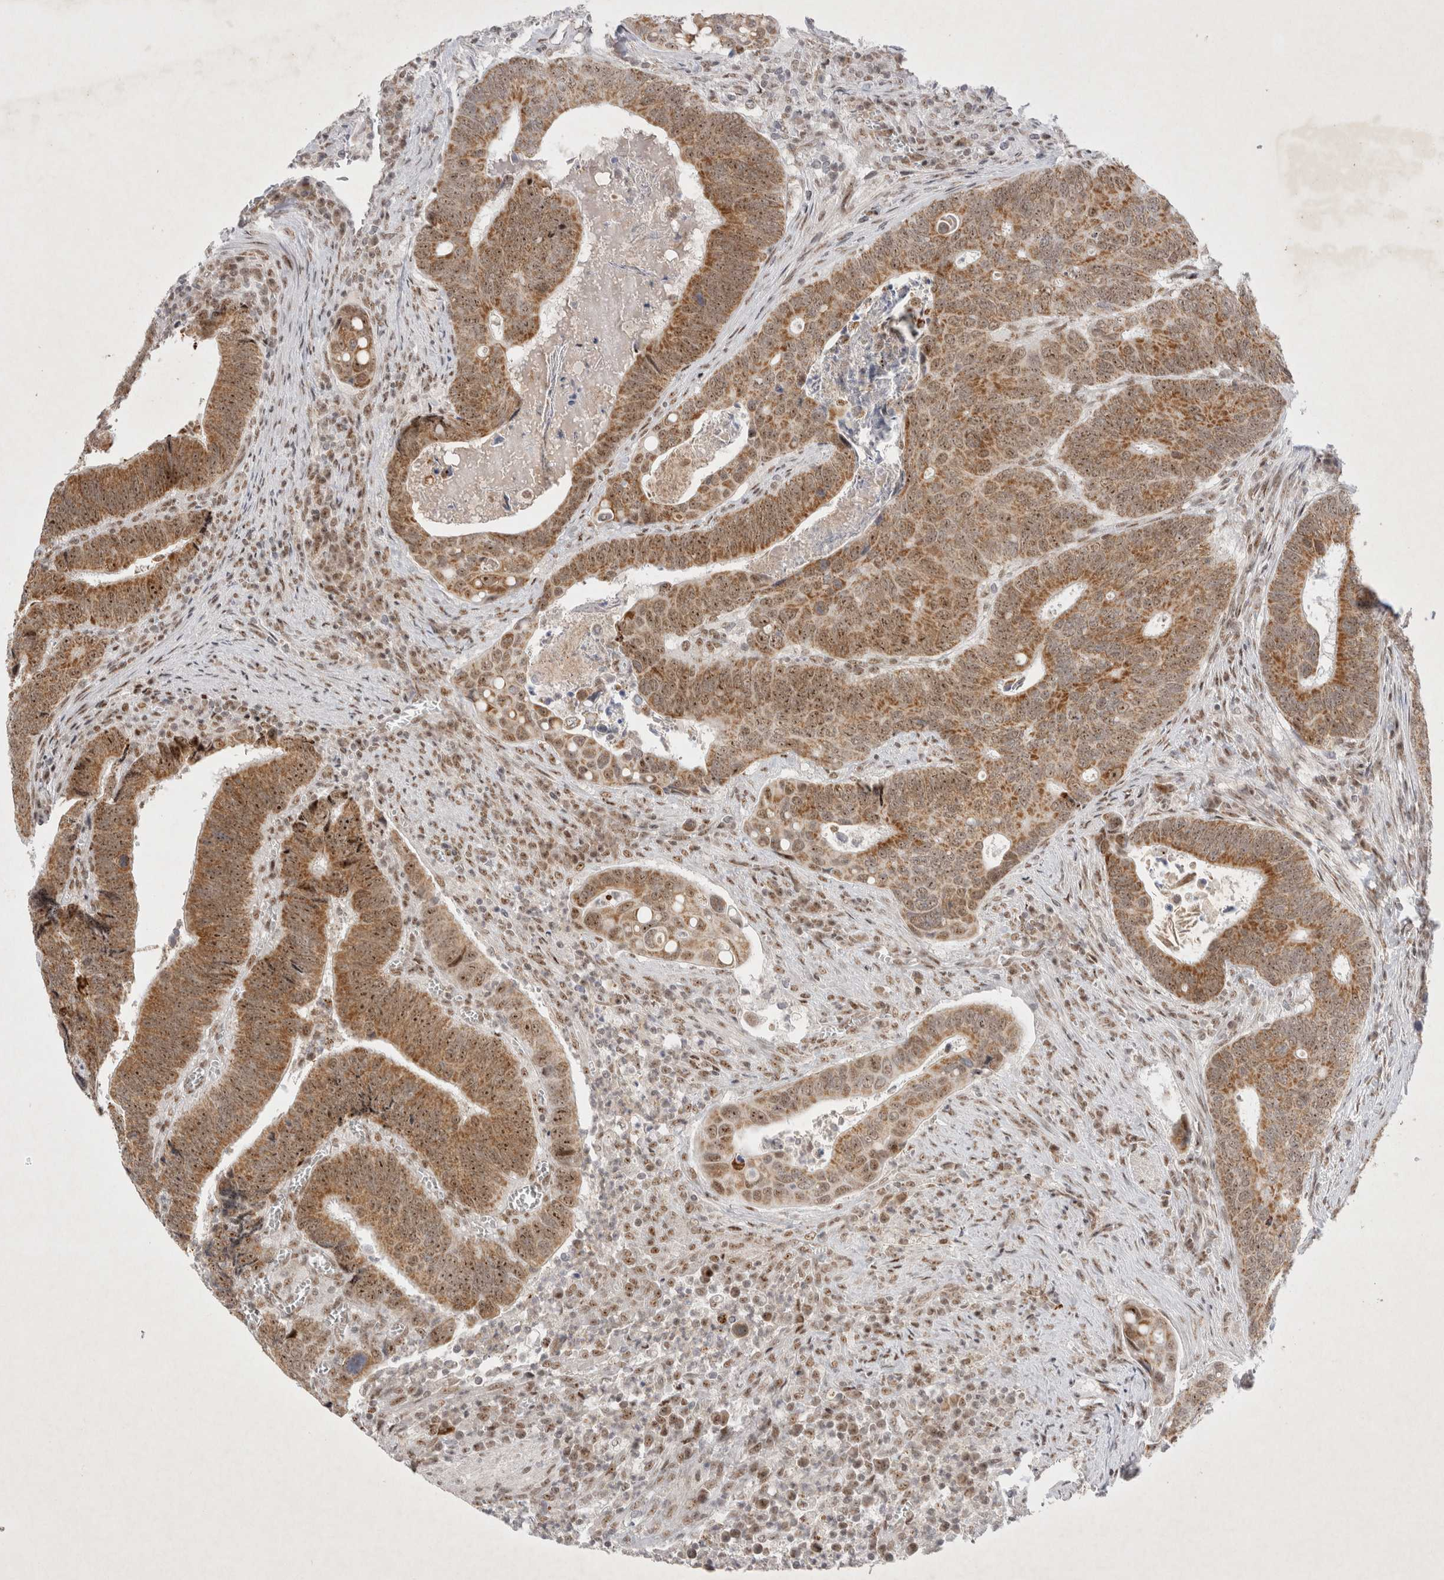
{"staining": {"intensity": "moderate", "quantity": ">75%", "location": "cytoplasmic/membranous,nuclear"}, "tissue": "colorectal cancer", "cell_type": "Tumor cells", "image_type": "cancer", "snomed": [{"axis": "morphology", "description": "Inflammation, NOS"}, {"axis": "morphology", "description": "Adenocarcinoma, NOS"}, {"axis": "topography", "description": "Colon"}], "caption": "Protein positivity by immunohistochemistry (IHC) reveals moderate cytoplasmic/membranous and nuclear positivity in about >75% of tumor cells in colorectal cancer (adenocarcinoma).", "gene": "MRPL37", "patient": {"sex": "male", "age": 72}}